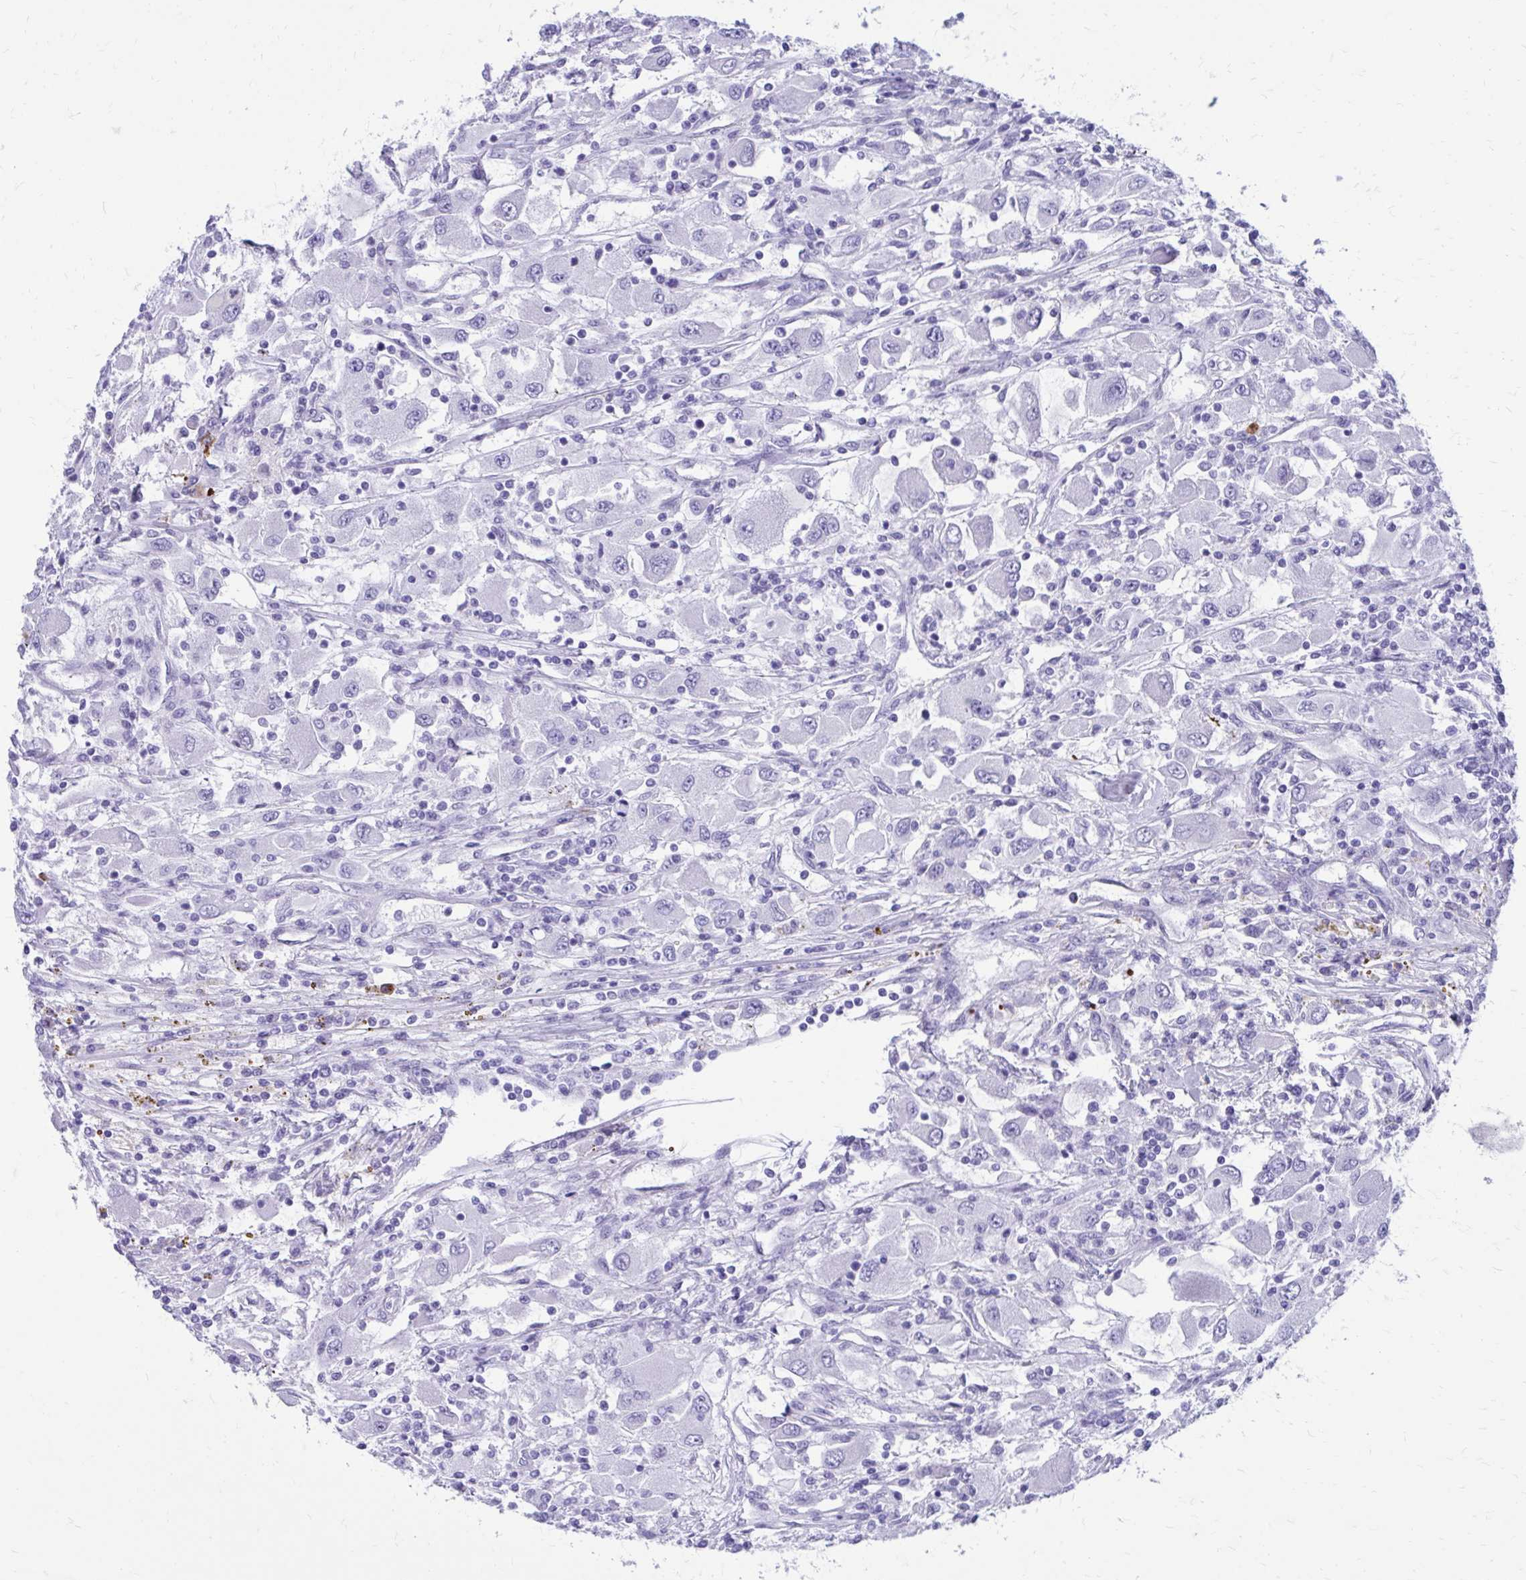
{"staining": {"intensity": "negative", "quantity": "none", "location": "none"}, "tissue": "renal cancer", "cell_type": "Tumor cells", "image_type": "cancer", "snomed": [{"axis": "morphology", "description": "Adenocarcinoma, NOS"}, {"axis": "topography", "description": "Kidney"}], "caption": "A micrograph of human adenocarcinoma (renal) is negative for staining in tumor cells.", "gene": "SATL1", "patient": {"sex": "female", "age": 67}}